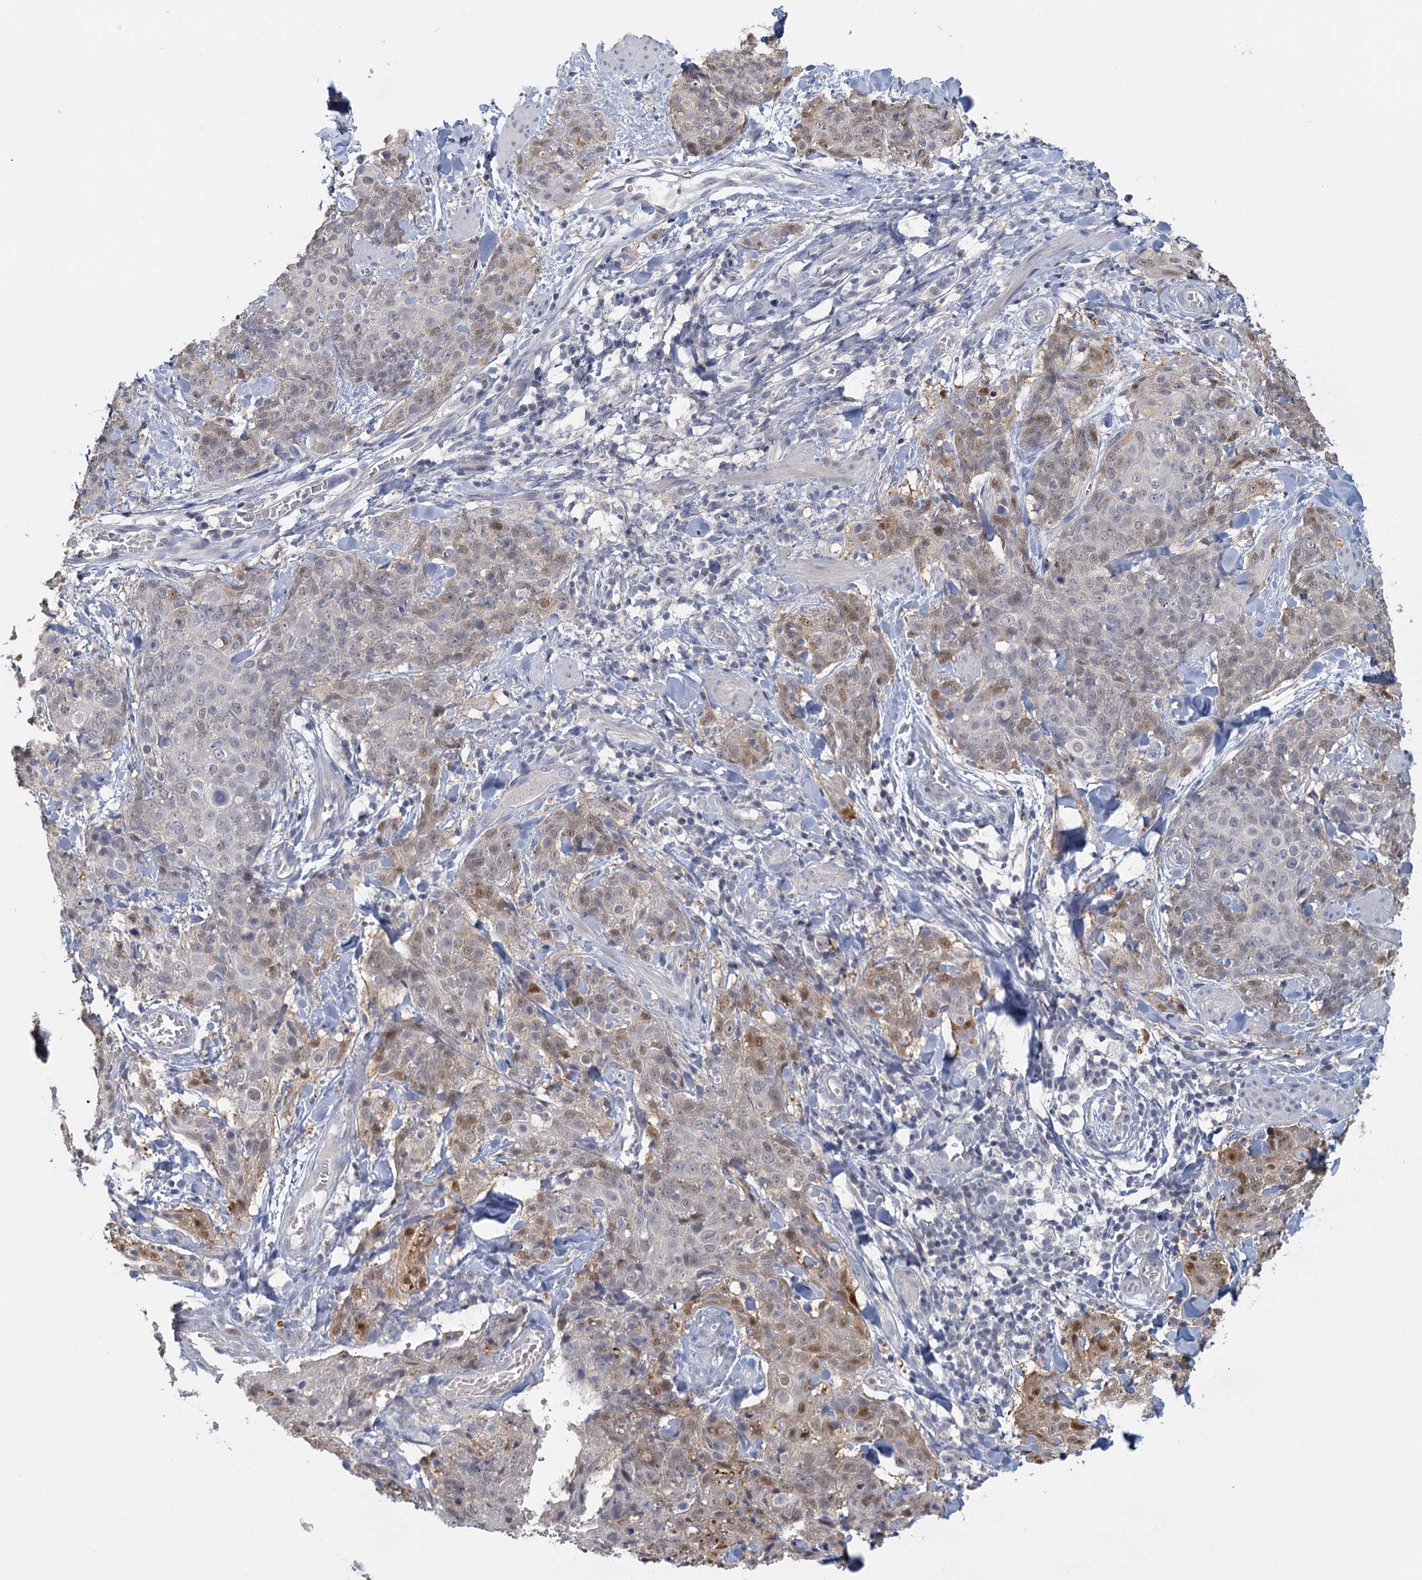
{"staining": {"intensity": "moderate", "quantity": "<25%", "location": "cytoplasmic/membranous,nuclear"}, "tissue": "skin cancer", "cell_type": "Tumor cells", "image_type": "cancer", "snomed": [{"axis": "morphology", "description": "Squamous cell carcinoma, NOS"}, {"axis": "topography", "description": "Skin"}, {"axis": "topography", "description": "Vulva"}], "caption": "This micrograph exhibits immunohistochemistry staining of skin cancer, with low moderate cytoplasmic/membranous and nuclear positivity in about <25% of tumor cells.", "gene": "MYO7B", "patient": {"sex": "female", "age": 85}}